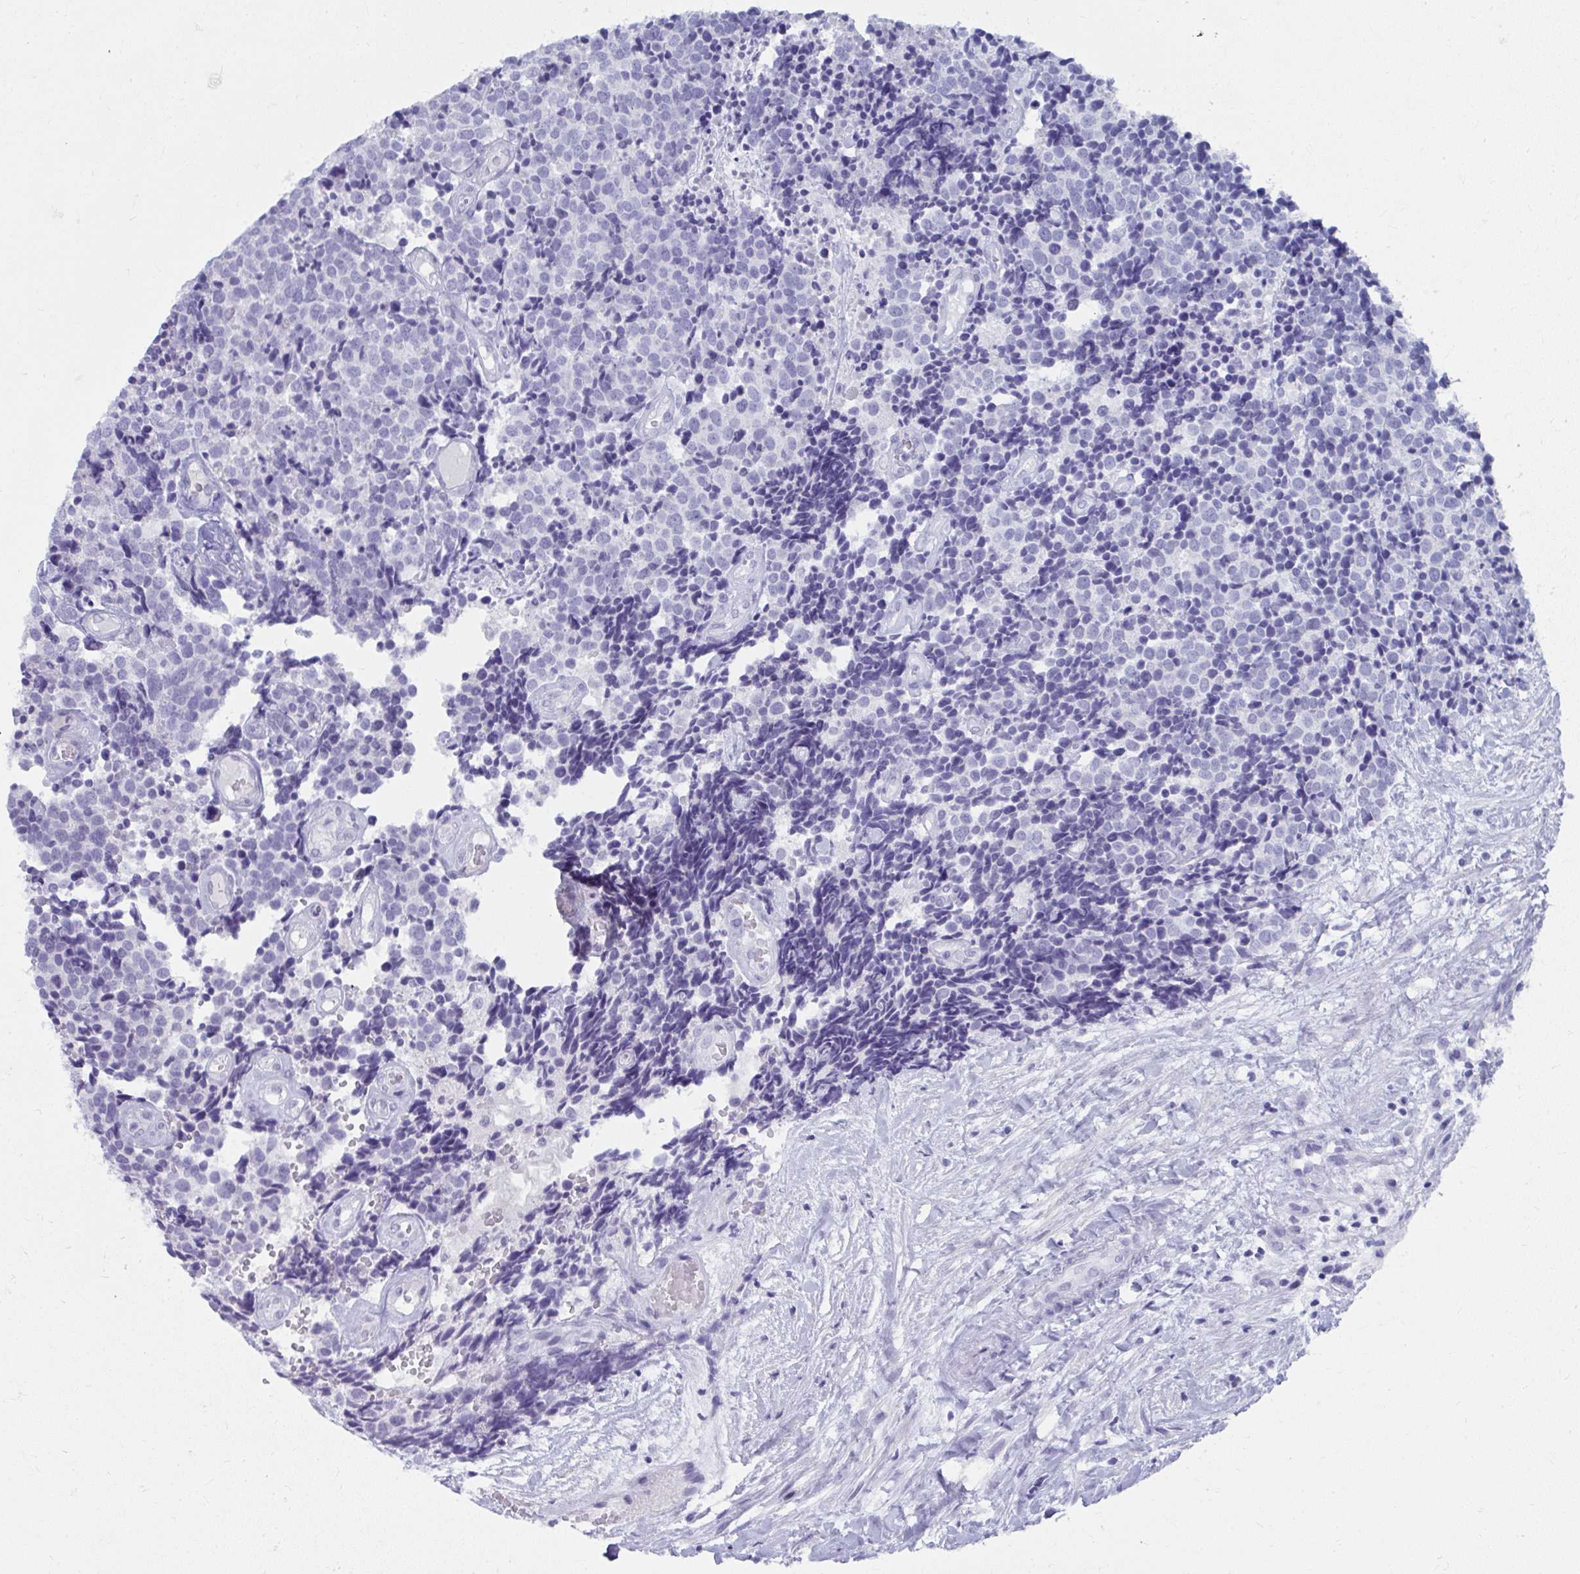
{"staining": {"intensity": "negative", "quantity": "none", "location": "none"}, "tissue": "carcinoid", "cell_type": "Tumor cells", "image_type": "cancer", "snomed": [{"axis": "morphology", "description": "Carcinoid, malignant, NOS"}, {"axis": "topography", "description": "Skin"}], "caption": "High magnification brightfield microscopy of carcinoid (malignant) stained with DAB (brown) and counterstained with hematoxylin (blue): tumor cells show no significant expression.", "gene": "UGT3A2", "patient": {"sex": "female", "age": 79}}